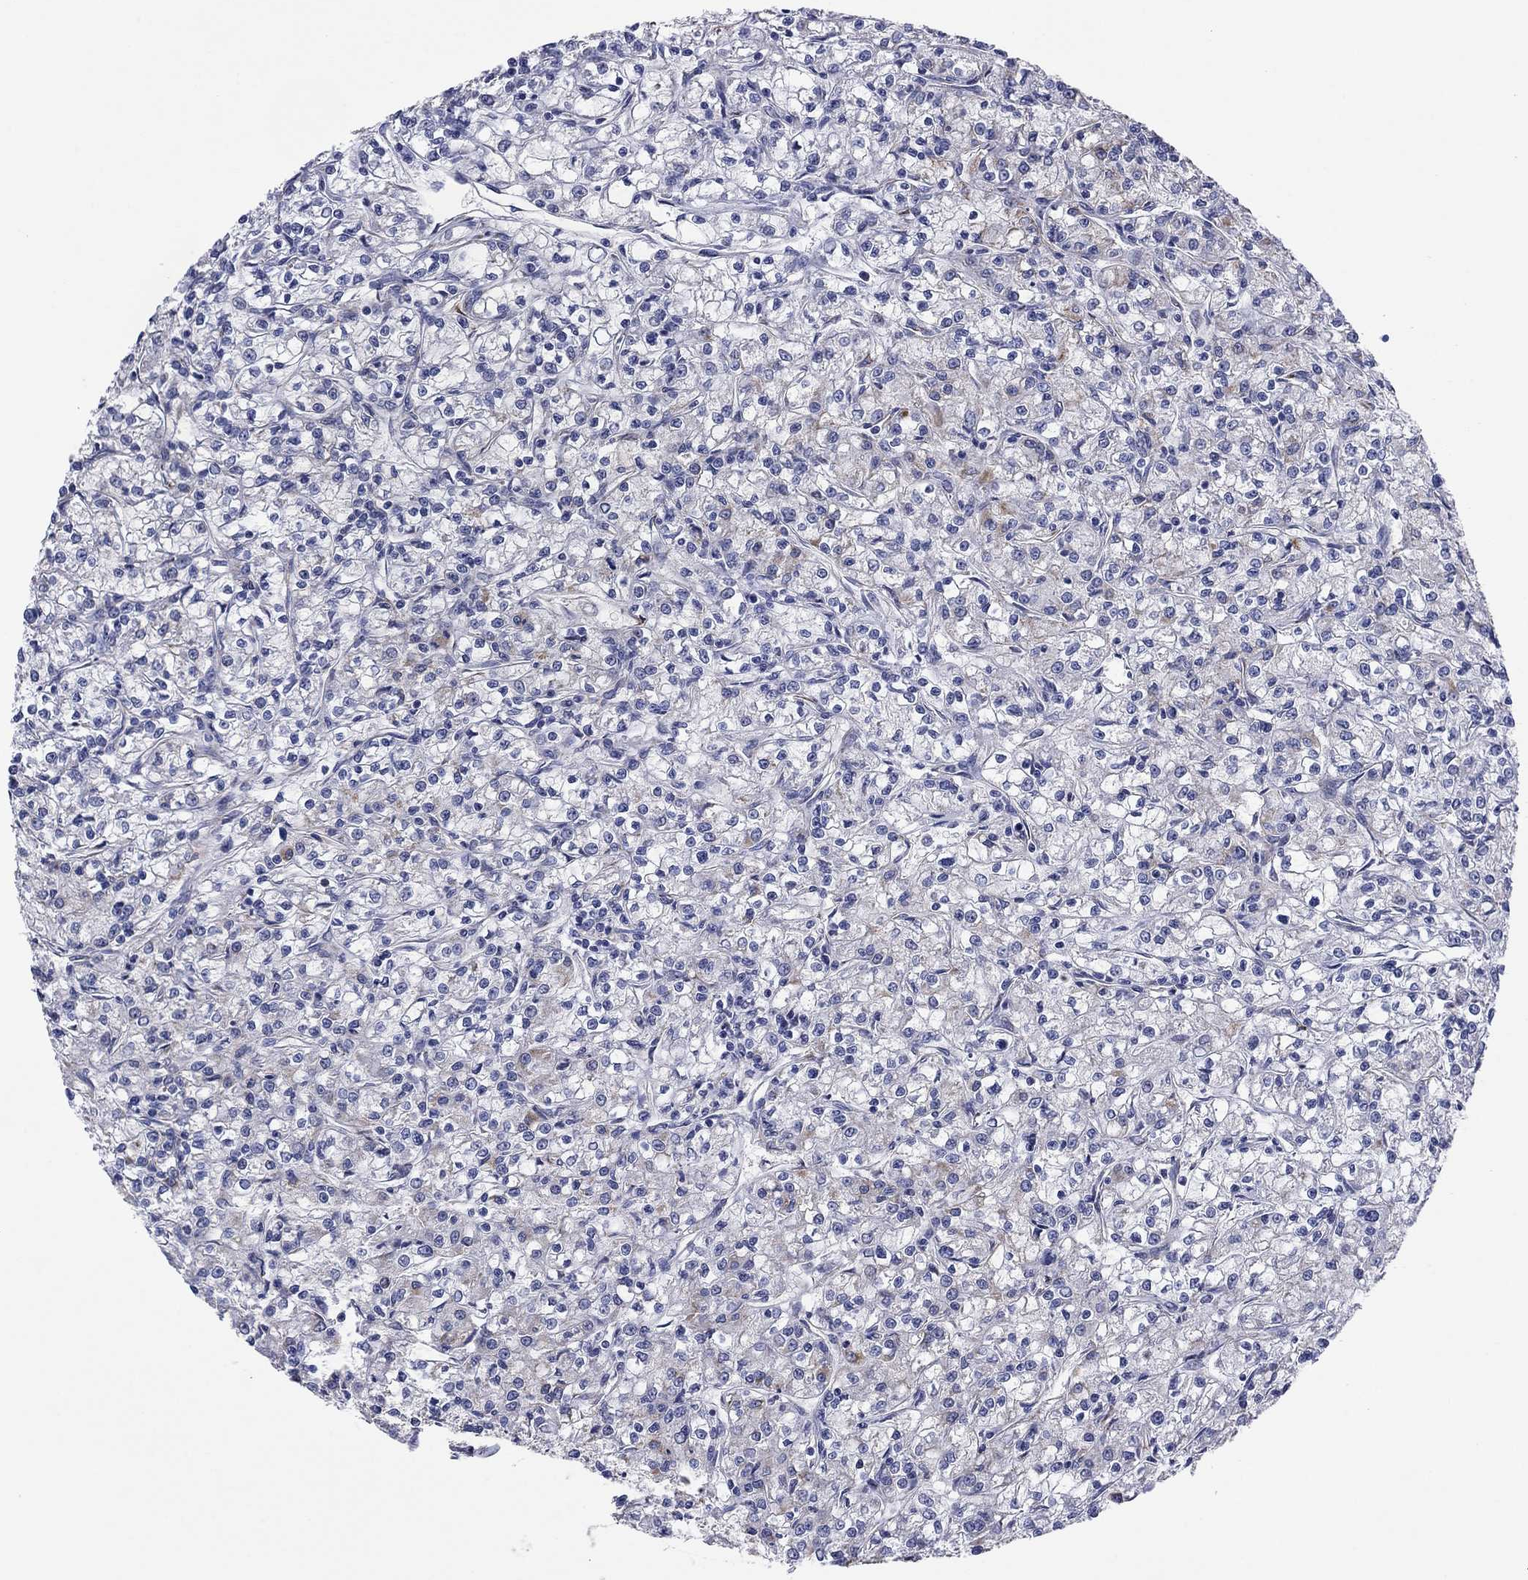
{"staining": {"intensity": "weak", "quantity": "<25%", "location": "cytoplasmic/membranous"}, "tissue": "renal cancer", "cell_type": "Tumor cells", "image_type": "cancer", "snomed": [{"axis": "morphology", "description": "Adenocarcinoma, NOS"}, {"axis": "topography", "description": "Kidney"}], "caption": "There is no significant expression in tumor cells of renal cancer (adenocarcinoma). The staining is performed using DAB brown chromogen with nuclei counter-stained in using hematoxylin.", "gene": "MGST3", "patient": {"sex": "female", "age": 59}}